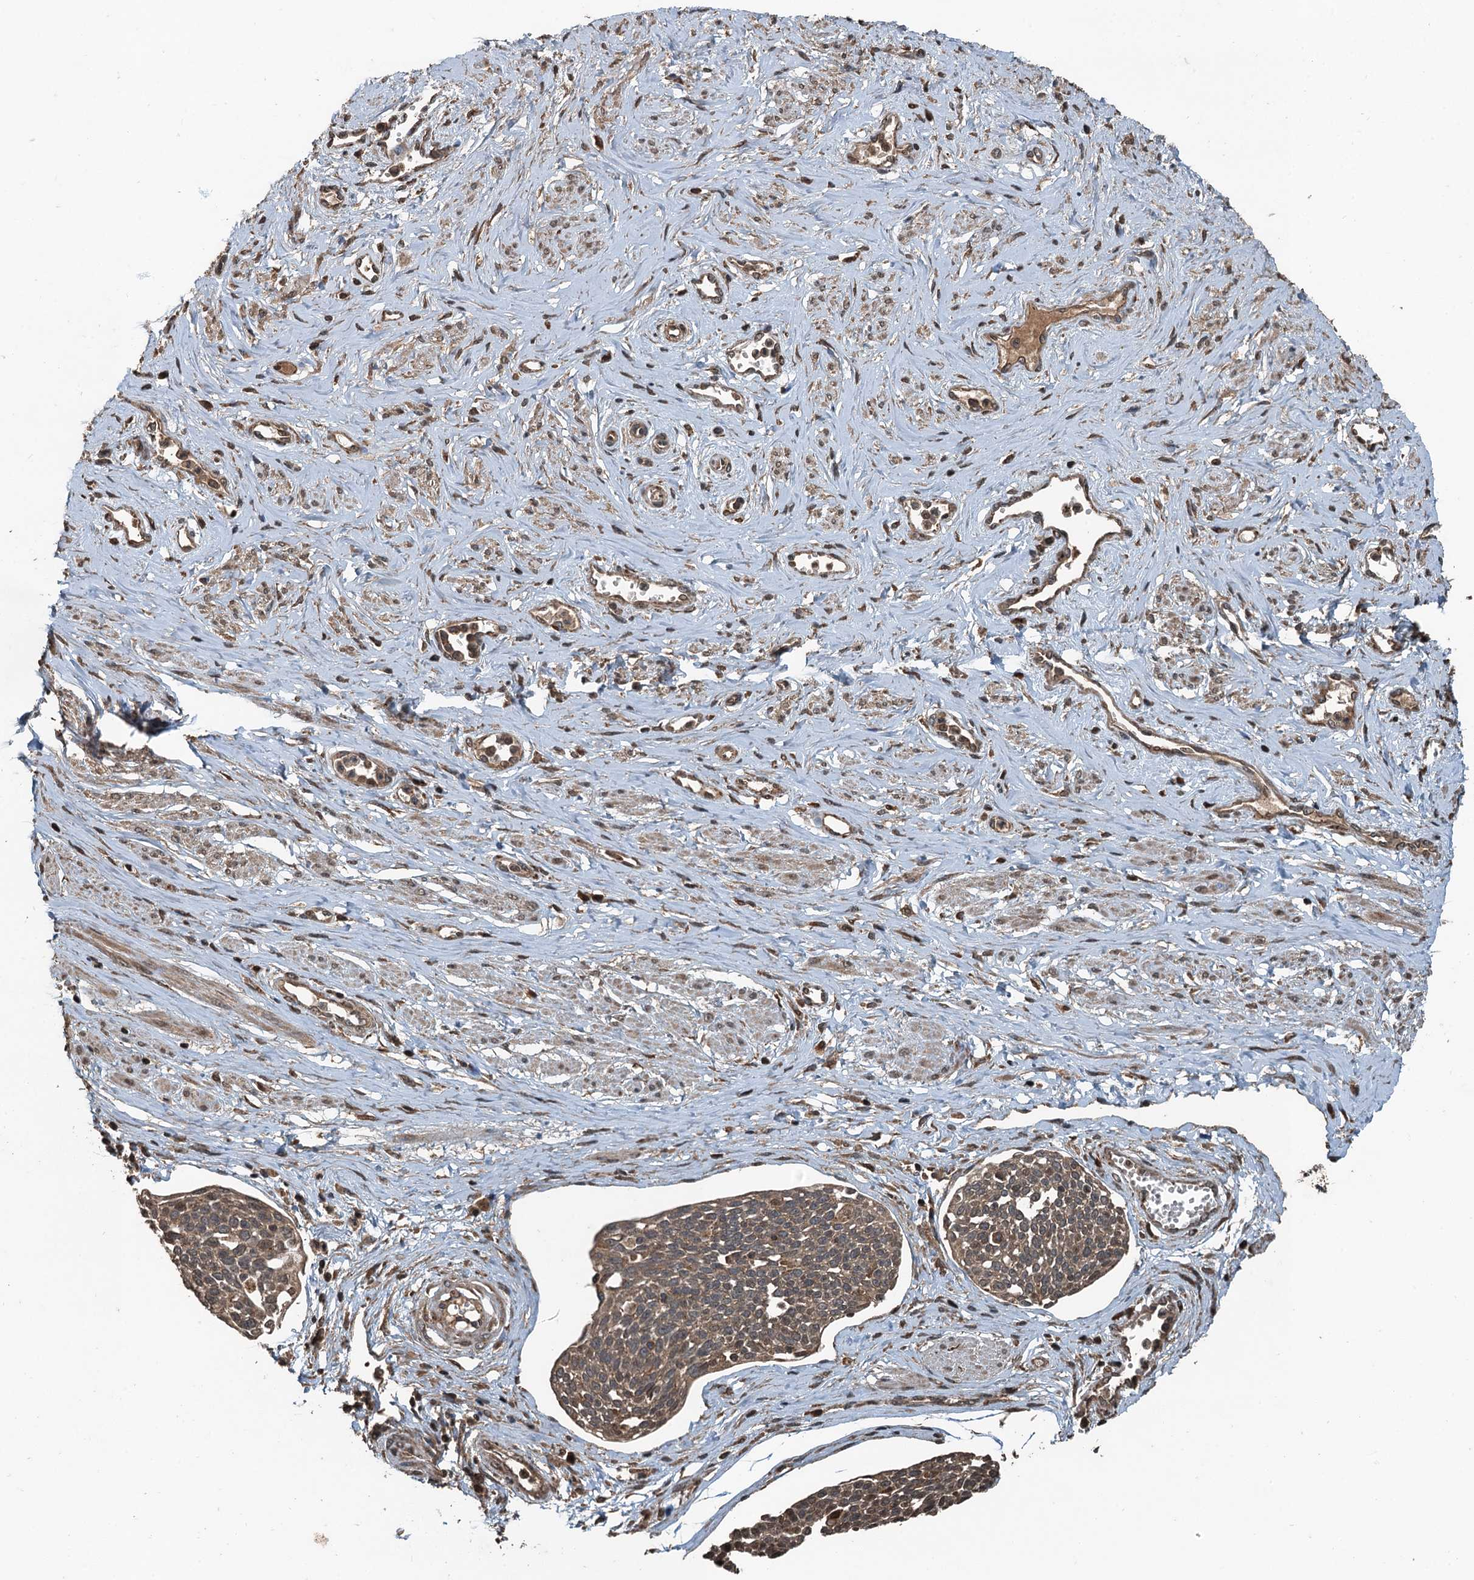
{"staining": {"intensity": "moderate", "quantity": ">75%", "location": "cytoplasmic/membranous"}, "tissue": "cervical cancer", "cell_type": "Tumor cells", "image_type": "cancer", "snomed": [{"axis": "morphology", "description": "Squamous cell carcinoma, NOS"}, {"axis": "topography", "description": "Cervix"}], "caption": "A medium amount of moderate cytoplasmic/membranous positivity is seen in about >75% of tumor cells in cervical squamous cell carcinoma tissue.", "gene": "TCTN1", "patient": {"sex": "female", "age": 34}}